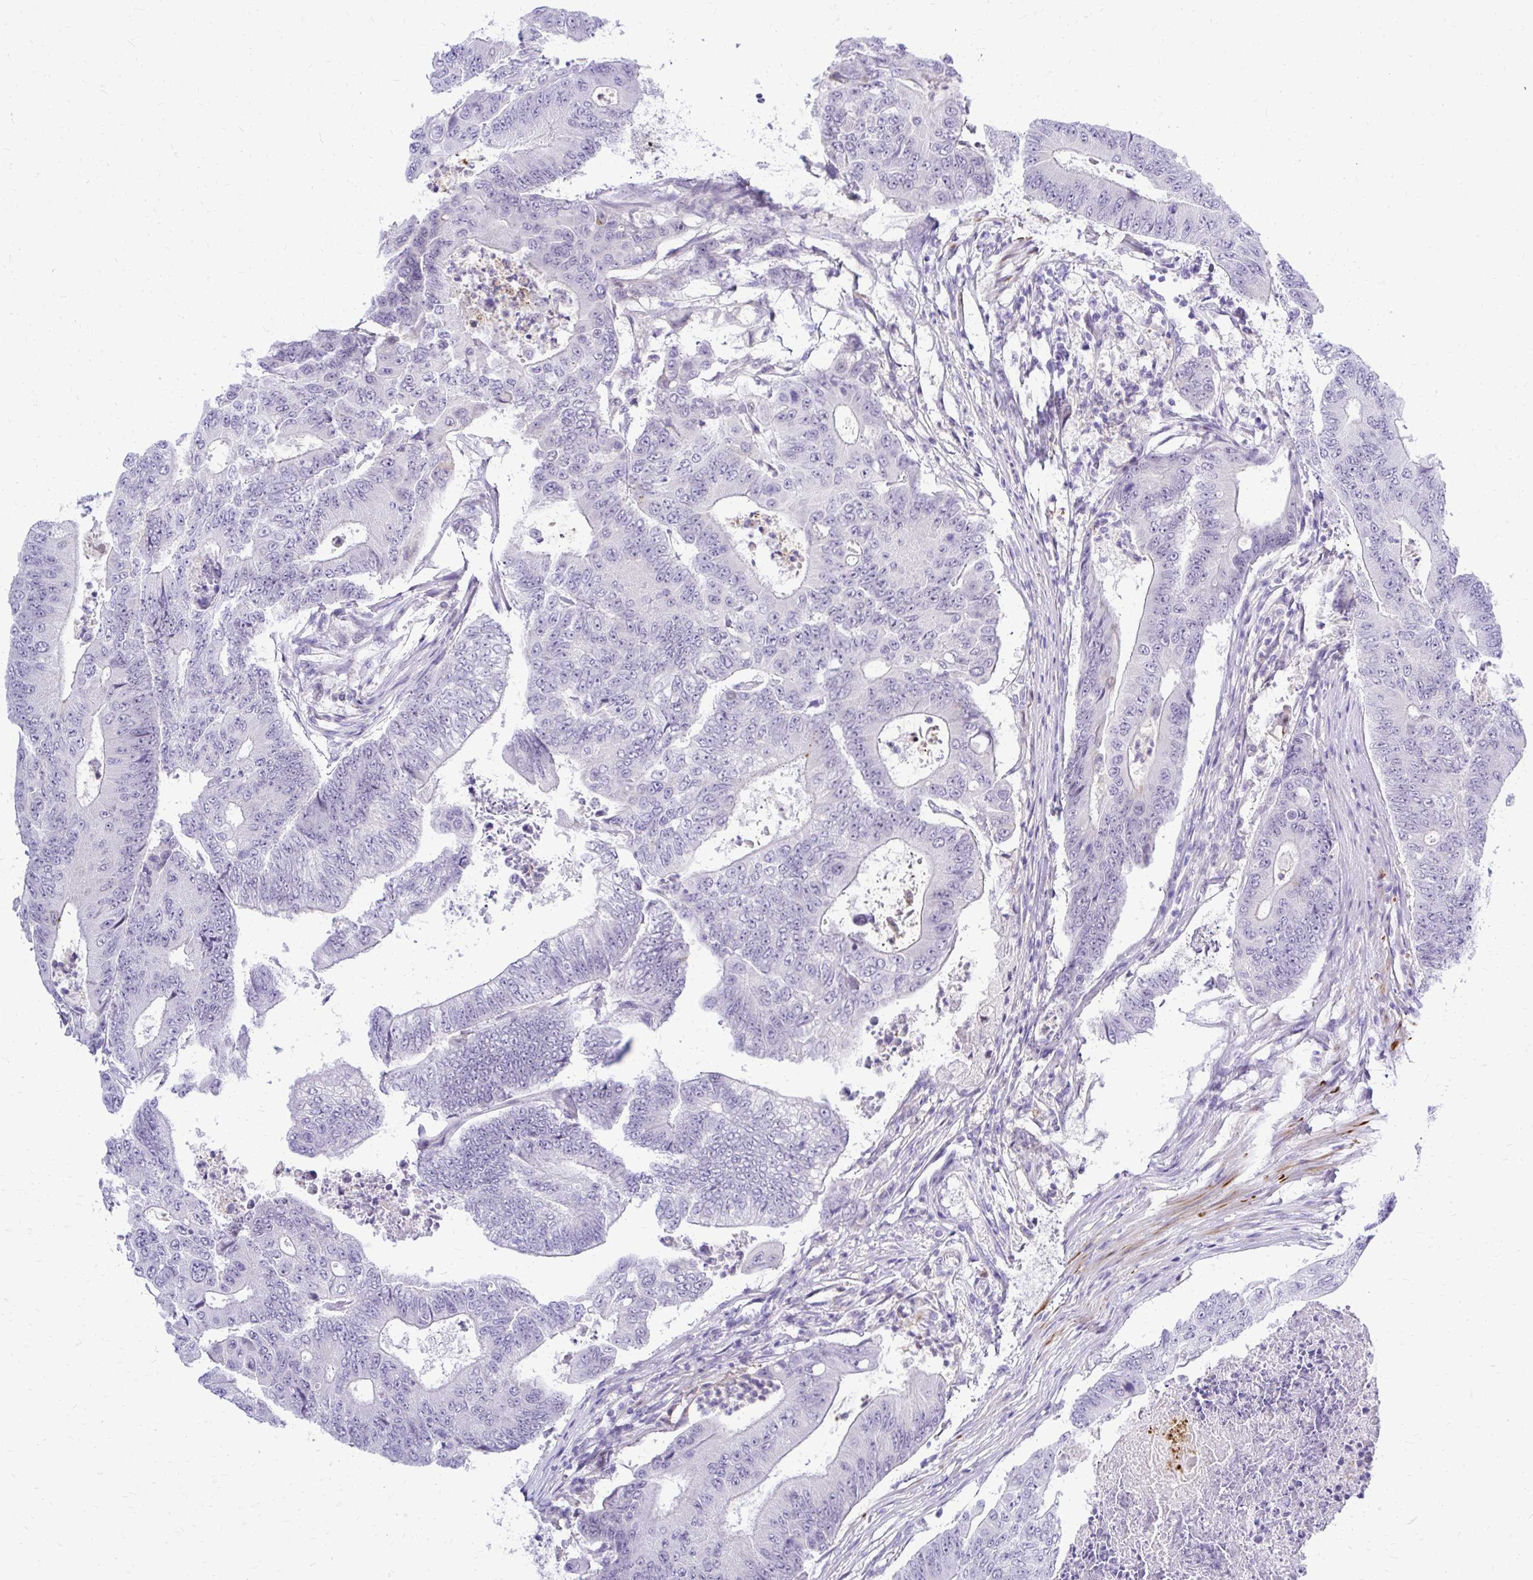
{"staining": {"intensity": "negative", "quantity": "none", "location": "none"}, "tissue": "colorectal cancer", "cell_type": "Tumor cells", "image_type": "cancer", "snomed": [{"axis": "morphology", "description": "Adenocarcinoma, NOS"}, {"axis": "topography", "description": "Colon"}], "caption": "This is a photomicrograph of immunohistochemistry staining of colorectal cancer, which shows no expression in tumor cells.", "gene": "ZSWIM9", "patient": {"sex": "female", "age": 48}}